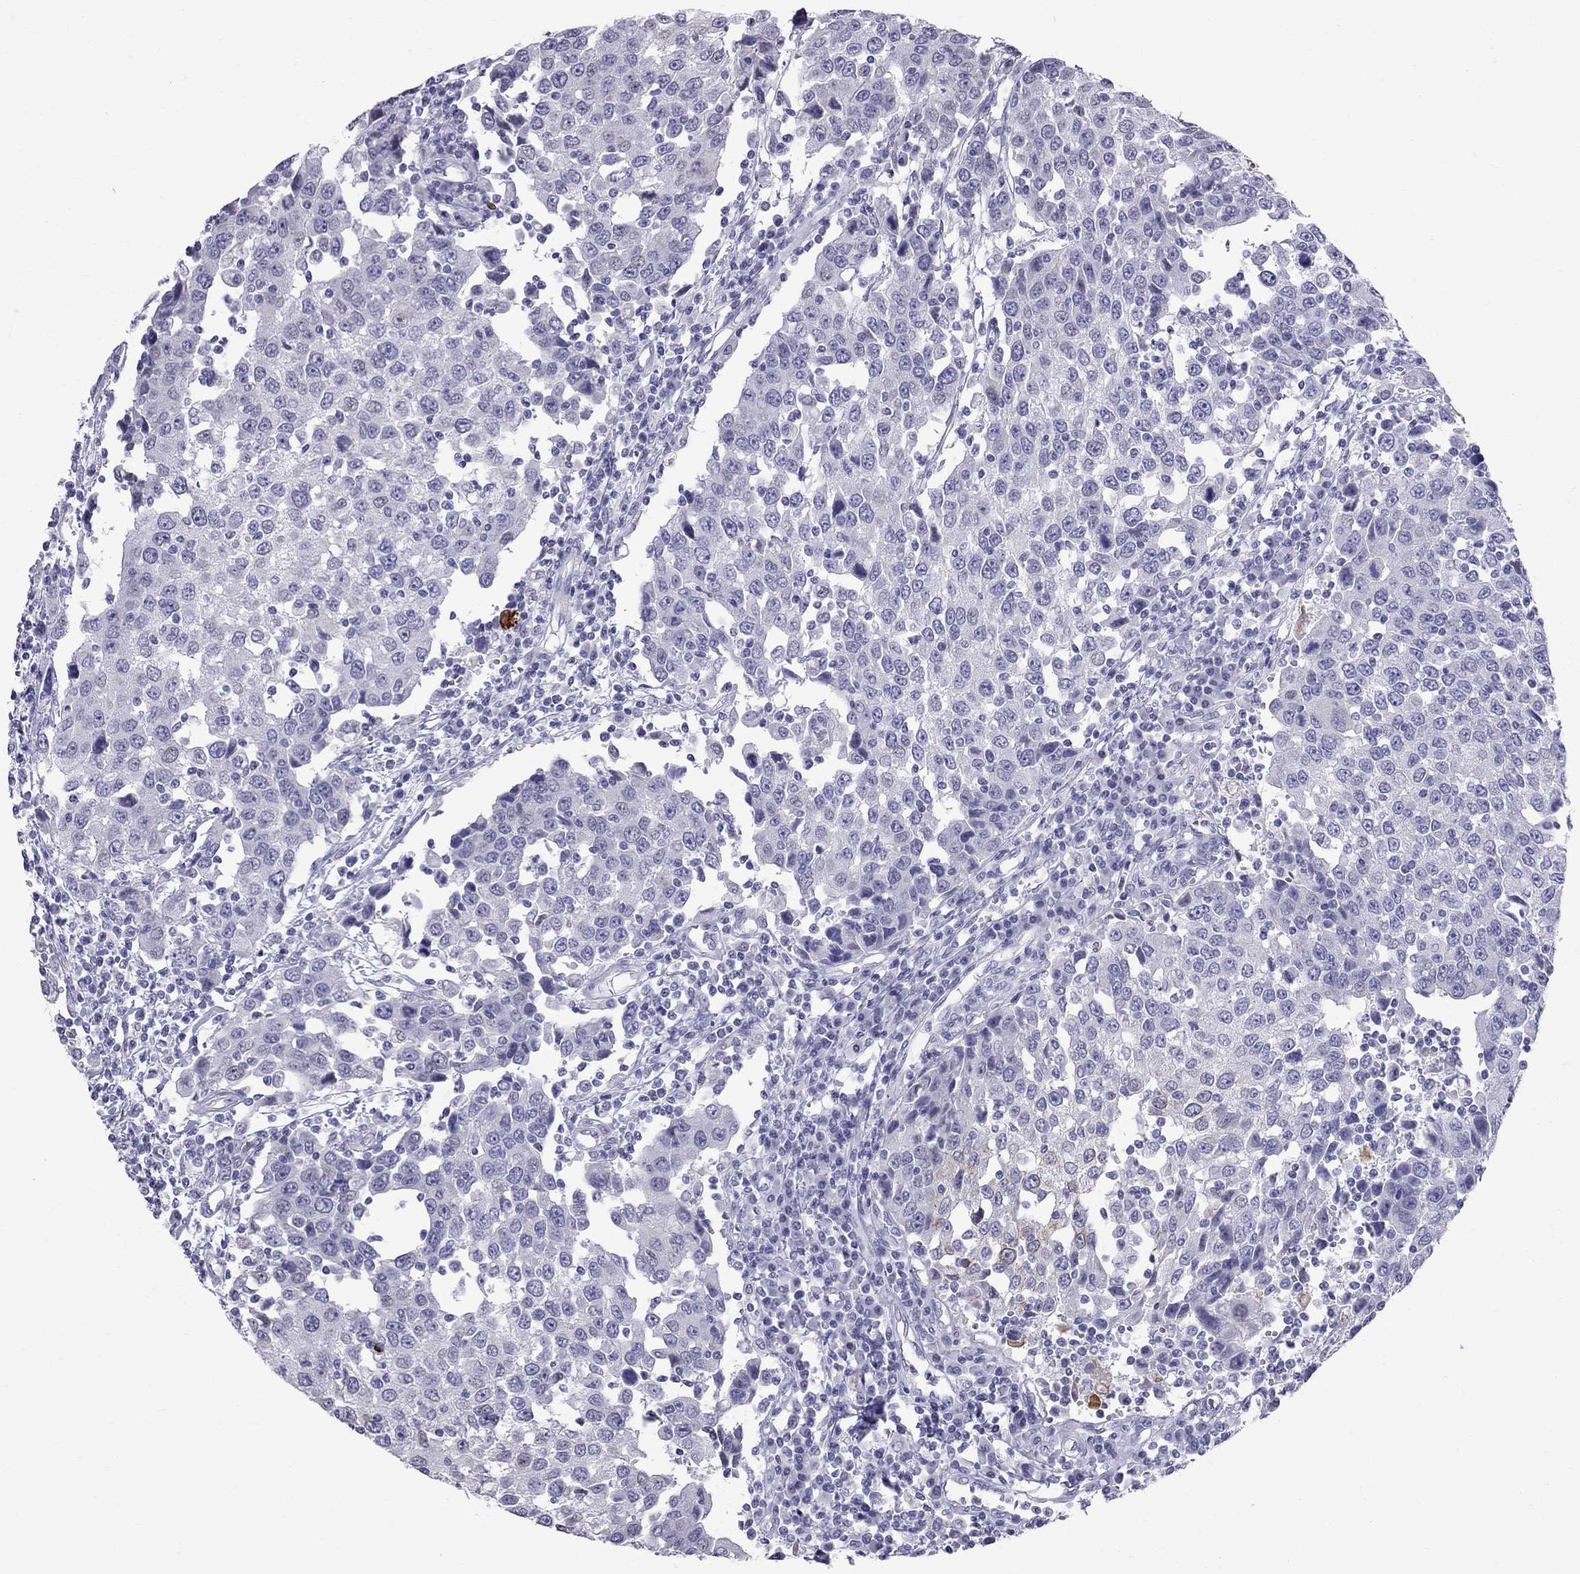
{"staining": {"intensity": "moderate", "quantity": "<25%", "location": "cytoplasmic/membranous"}, "tissue": "urothelial cancer", "cell_type": "Tumor cells", "image_type": "cancer", "snomed": [{"axis": "morphology", "description": "Urothelial carcinoma, High grade"}, {"axis": "topography", "description": "Urinary bladder"}], "caption": "A micrograph showing moderate cytoplasmic/membranous positivity in approximately <25% of tumor cells in high-grade urothelial carcinoma, as visualized by brown immunohistochemical staining.", "gene": "MUC15", "patient": {"sex": "female", "age": 85}}